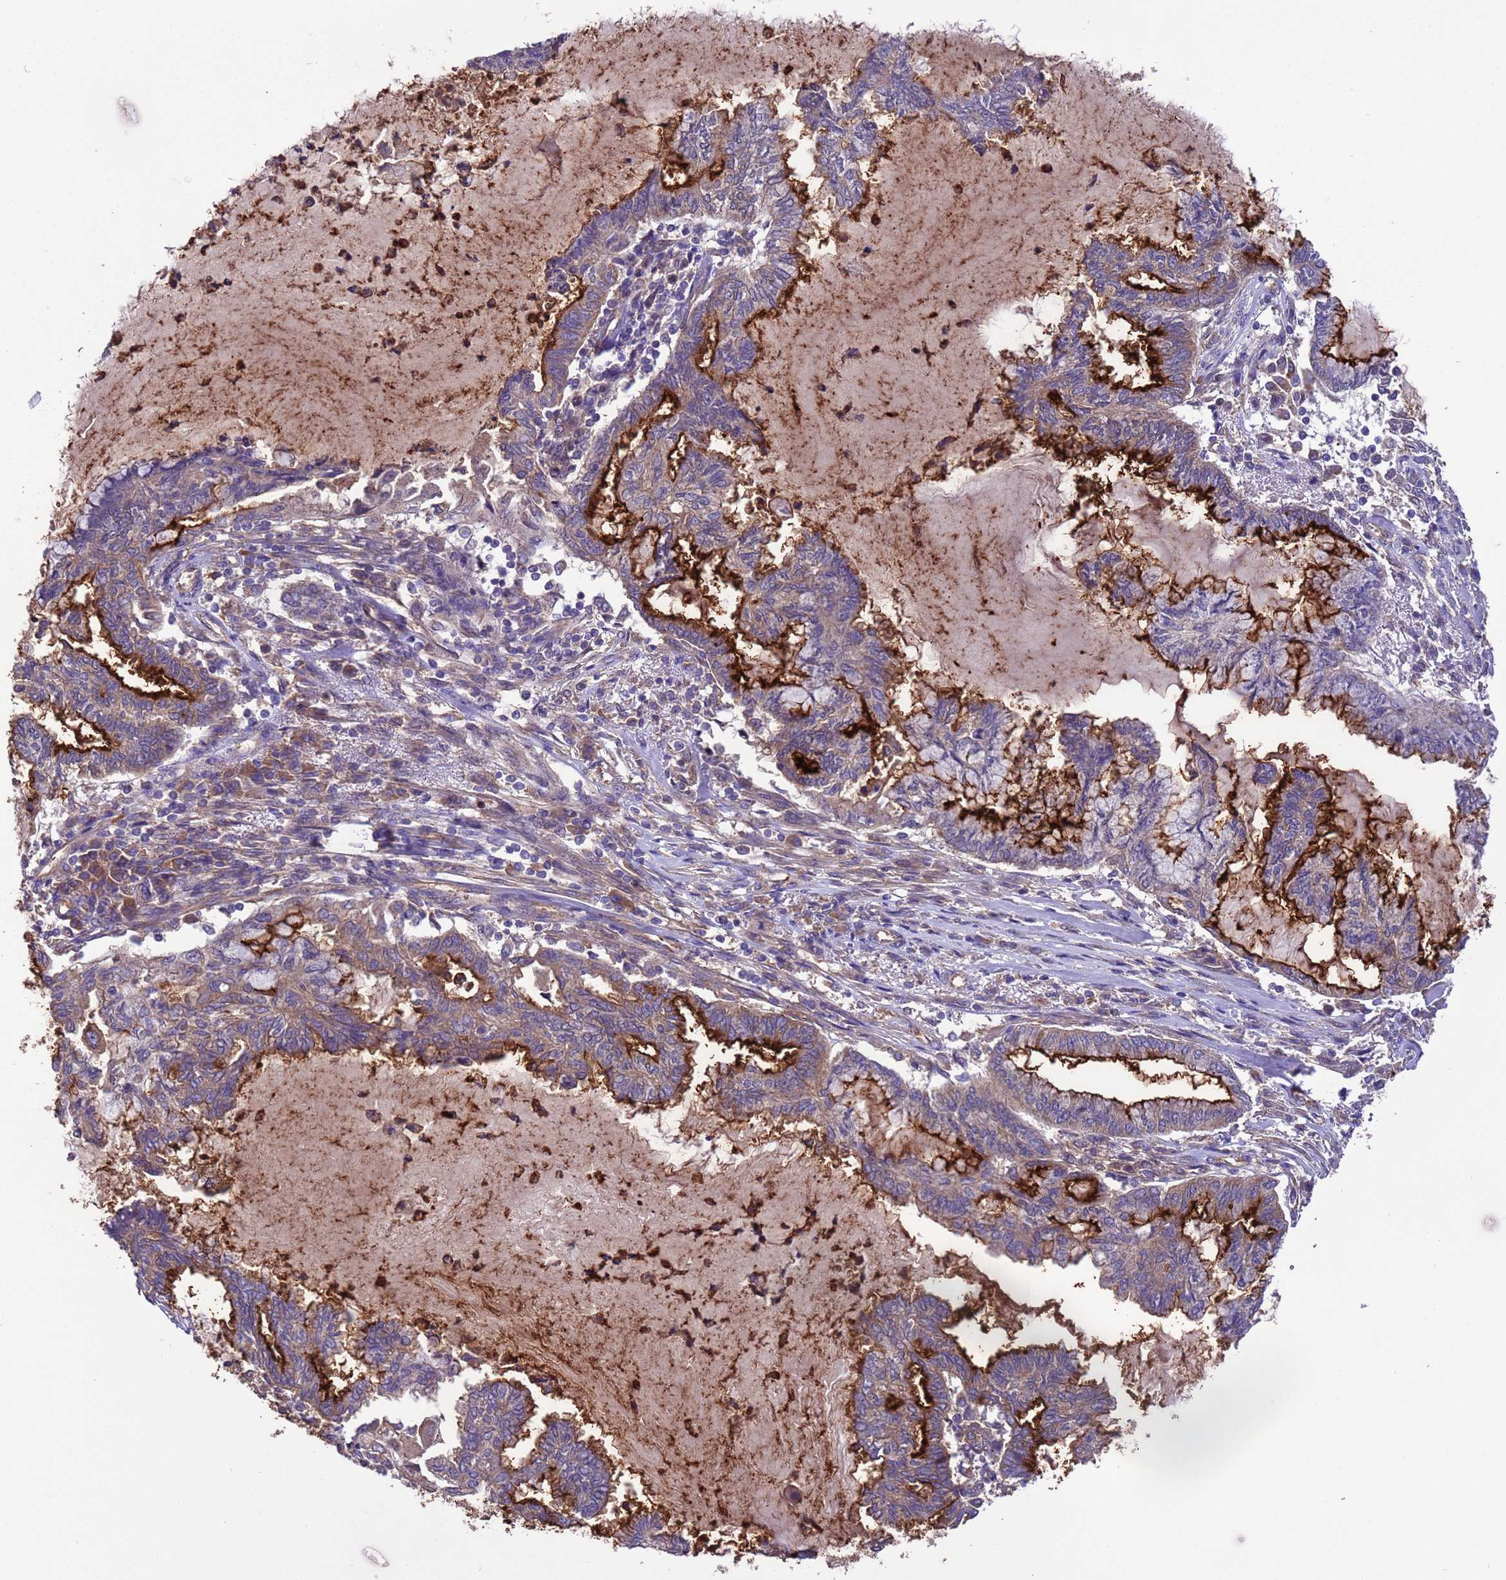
{"staining": {"intensity": "strong", "quantity": "25%-75%", "location": "cytoplasmic/membranous"}, "tissue": "endometrial cancer", "cell_type": "Tumor cells", "image_type": "cancer", "snomed": [{"axis": "morphology", "description": "Adenocarcinoma, NOS"}, {"axis": "topography", "description": "Endometrium"}], "caption": "Protein staining exhibits strong cytoplasmic/membranous positivity in about 25%-75% of tumor cells in adenocarcinoma (endometrial).", "gene": "ARHGAP12", "patient": {"sex": "female", "age": 86}}